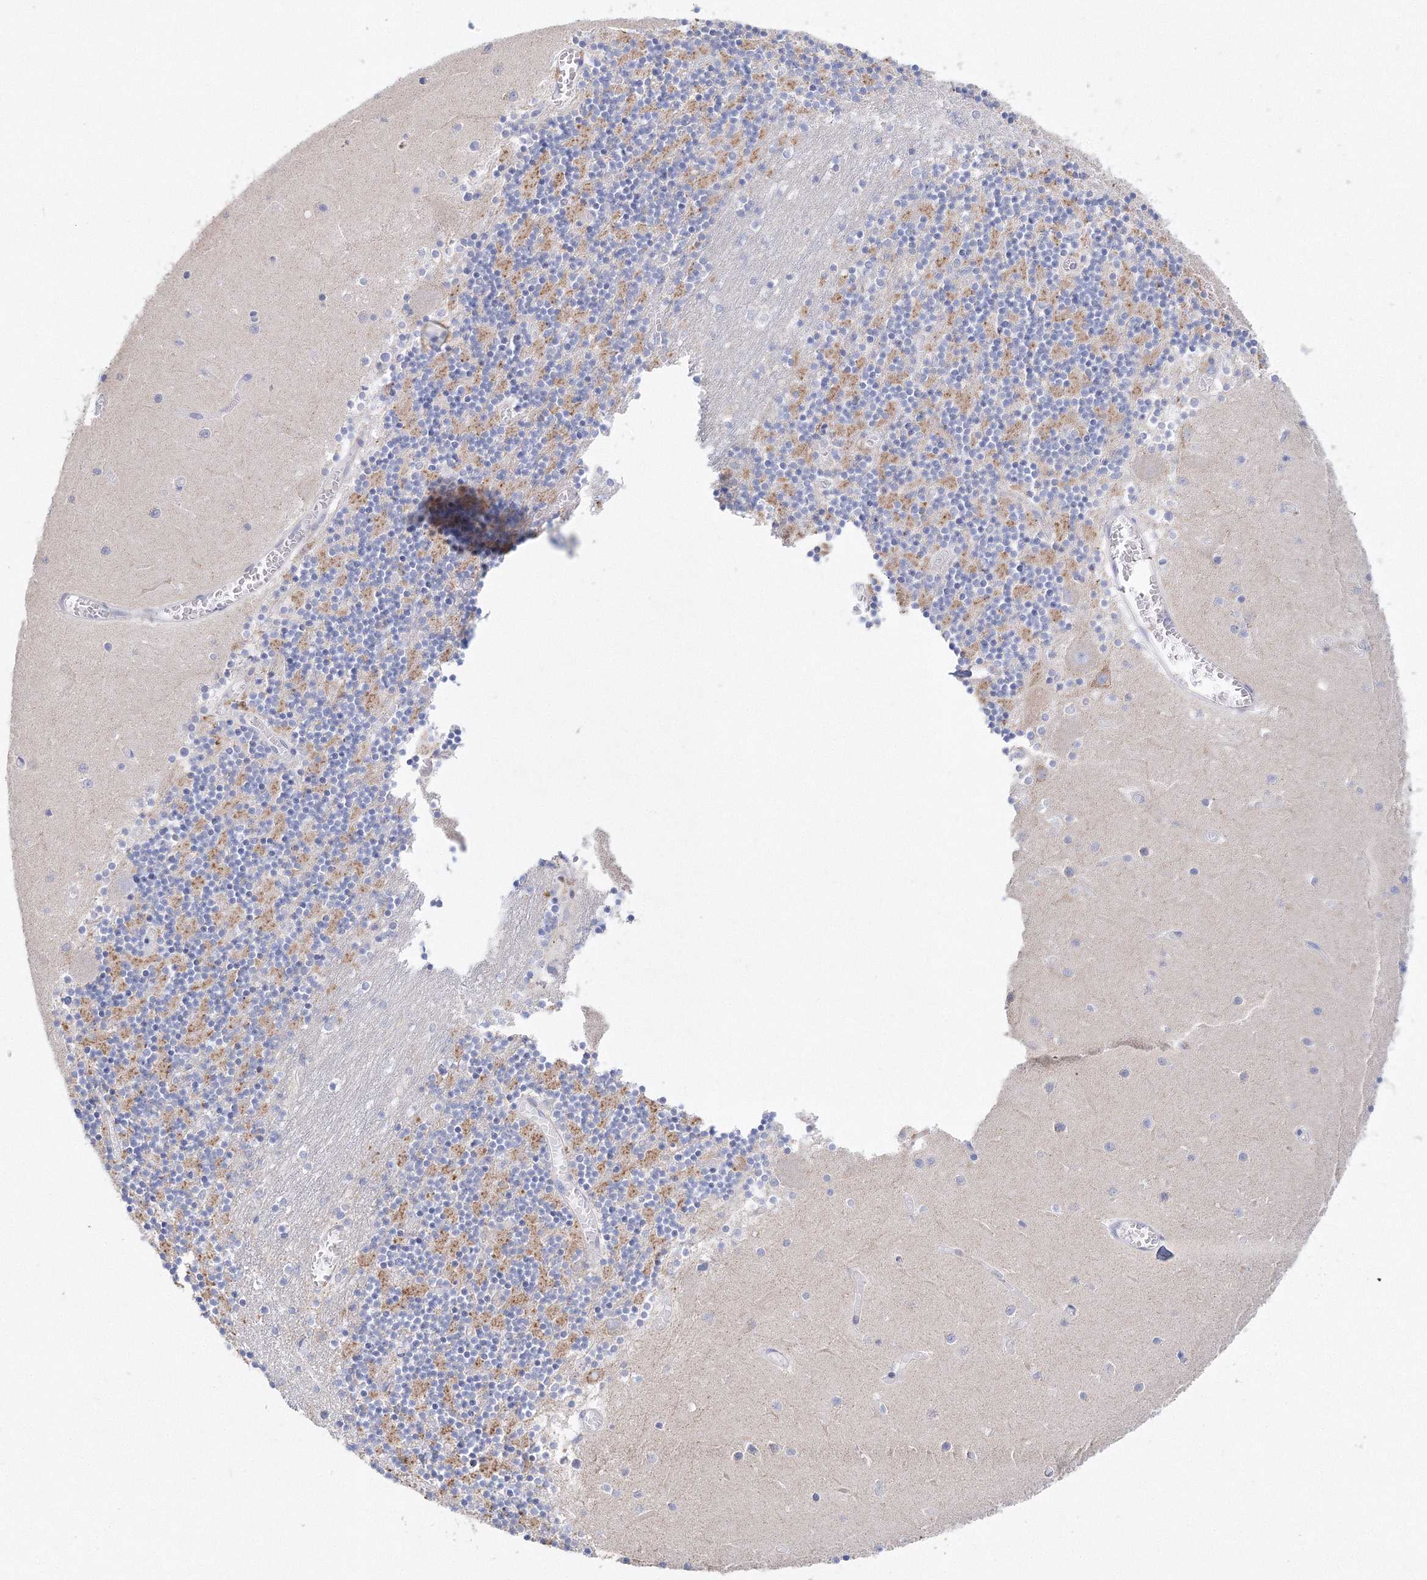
{"staining": {"intensity": "moderate", "quantity": "25%-75%", "location": "cytoplasmic/membranous"}, "tissue": "cerebellum", "cell_type": "Cells in granular layer", "image_type": "normal", "snomed": [{"axis": "morphology", "description": "Normal tissue, NOS"}, {"axis": "topography", "description": "Cerebellum"}], "caption": "Cerebellum stained for a protein shows moderate cytoplasmic/membranous positivity in cells in granular layer. (DAB IHC with brightfield microscopy, high magnification).", "gene": "MERTK", "patient": {"sex": "female", "age": 28}}